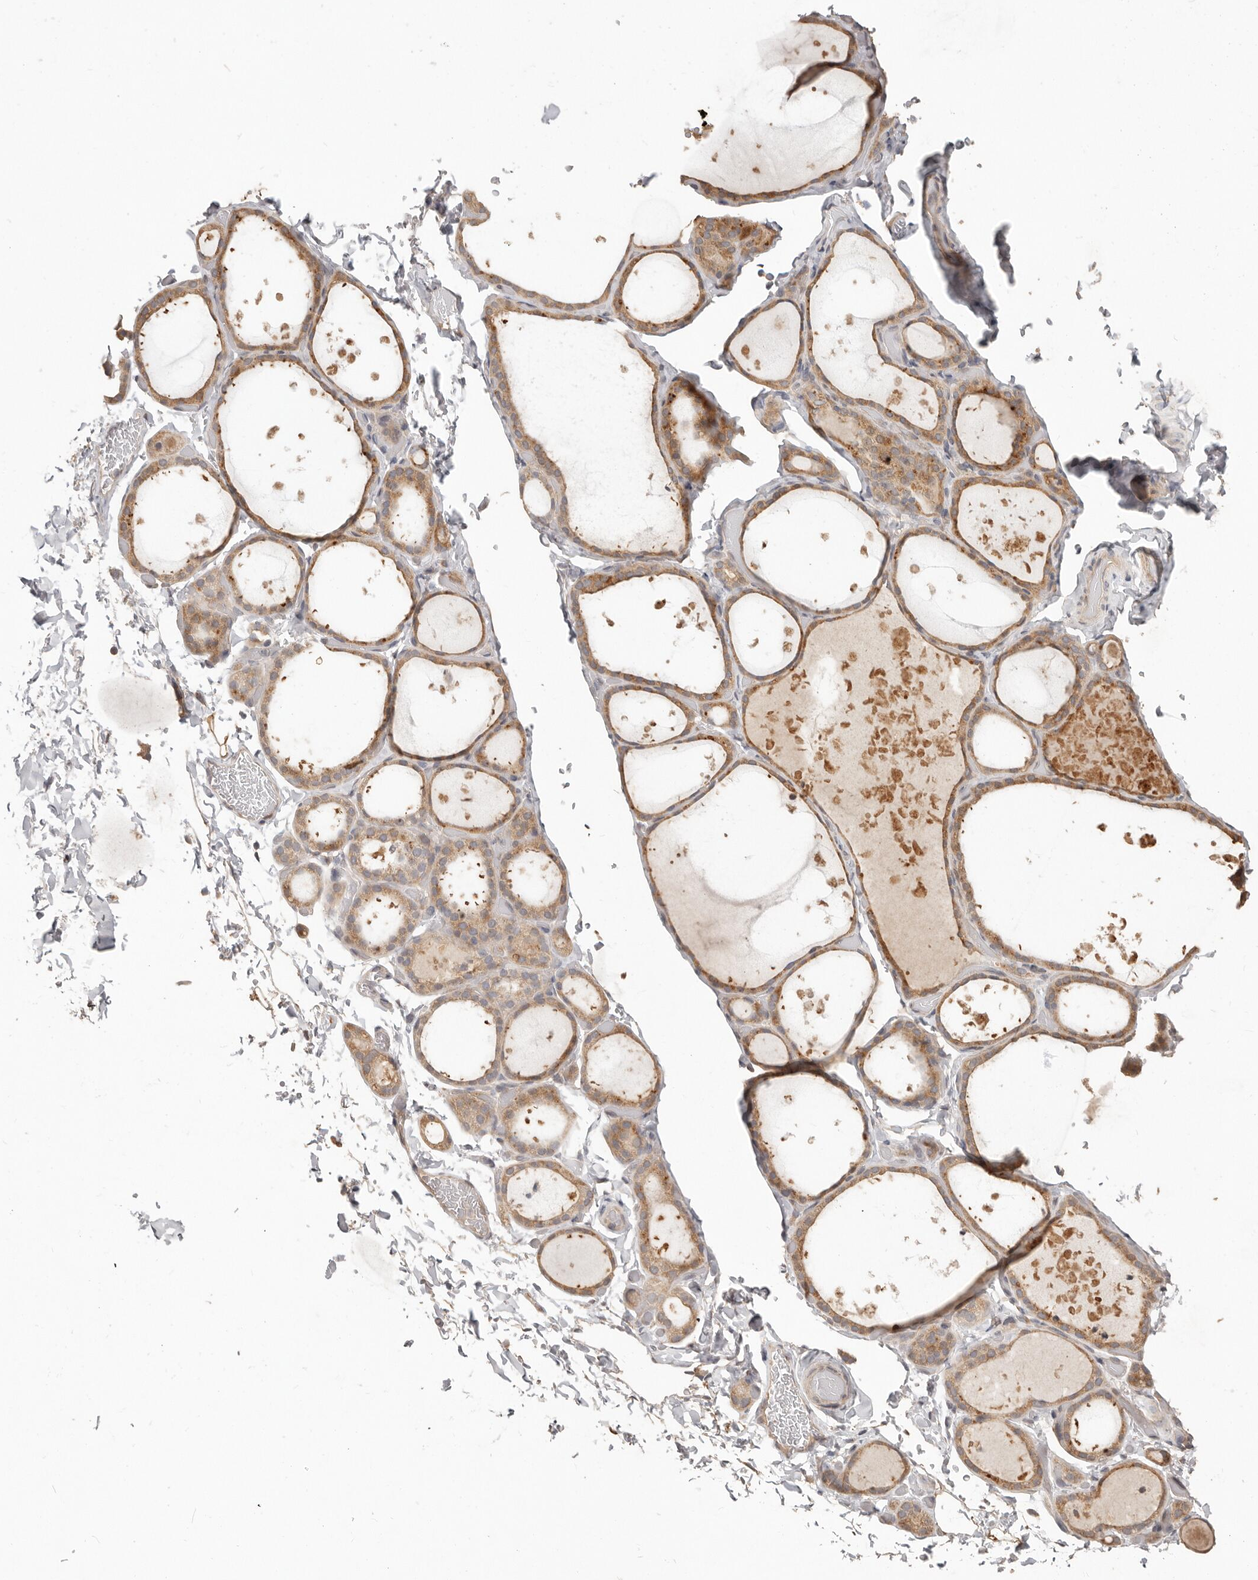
{"staining": {"intensity": "moderate", "quantity": ">75%", "location": "cytoplasmic/membranous"}, "tissue": "thyroid gland", "cell_type": "Glandular cells", "image_type": "normal", "snomed": [{"axis": "morphology", "description": "Normal tissue, NOS"}, {"axis": "topography", "description": "Thyroid gland"}], "caption": "Immunohistochemistry image of normal thyroid gland: thyroid gland stained using IHC shows medium levels of moderate protein expression localized specifically in the cytoplasmic/membranous of glandular cells, appearing as a cytoplasmic/membranous brown color.", "gene": "MTFR2", "patient": {"sex": "female", "age": 44}}